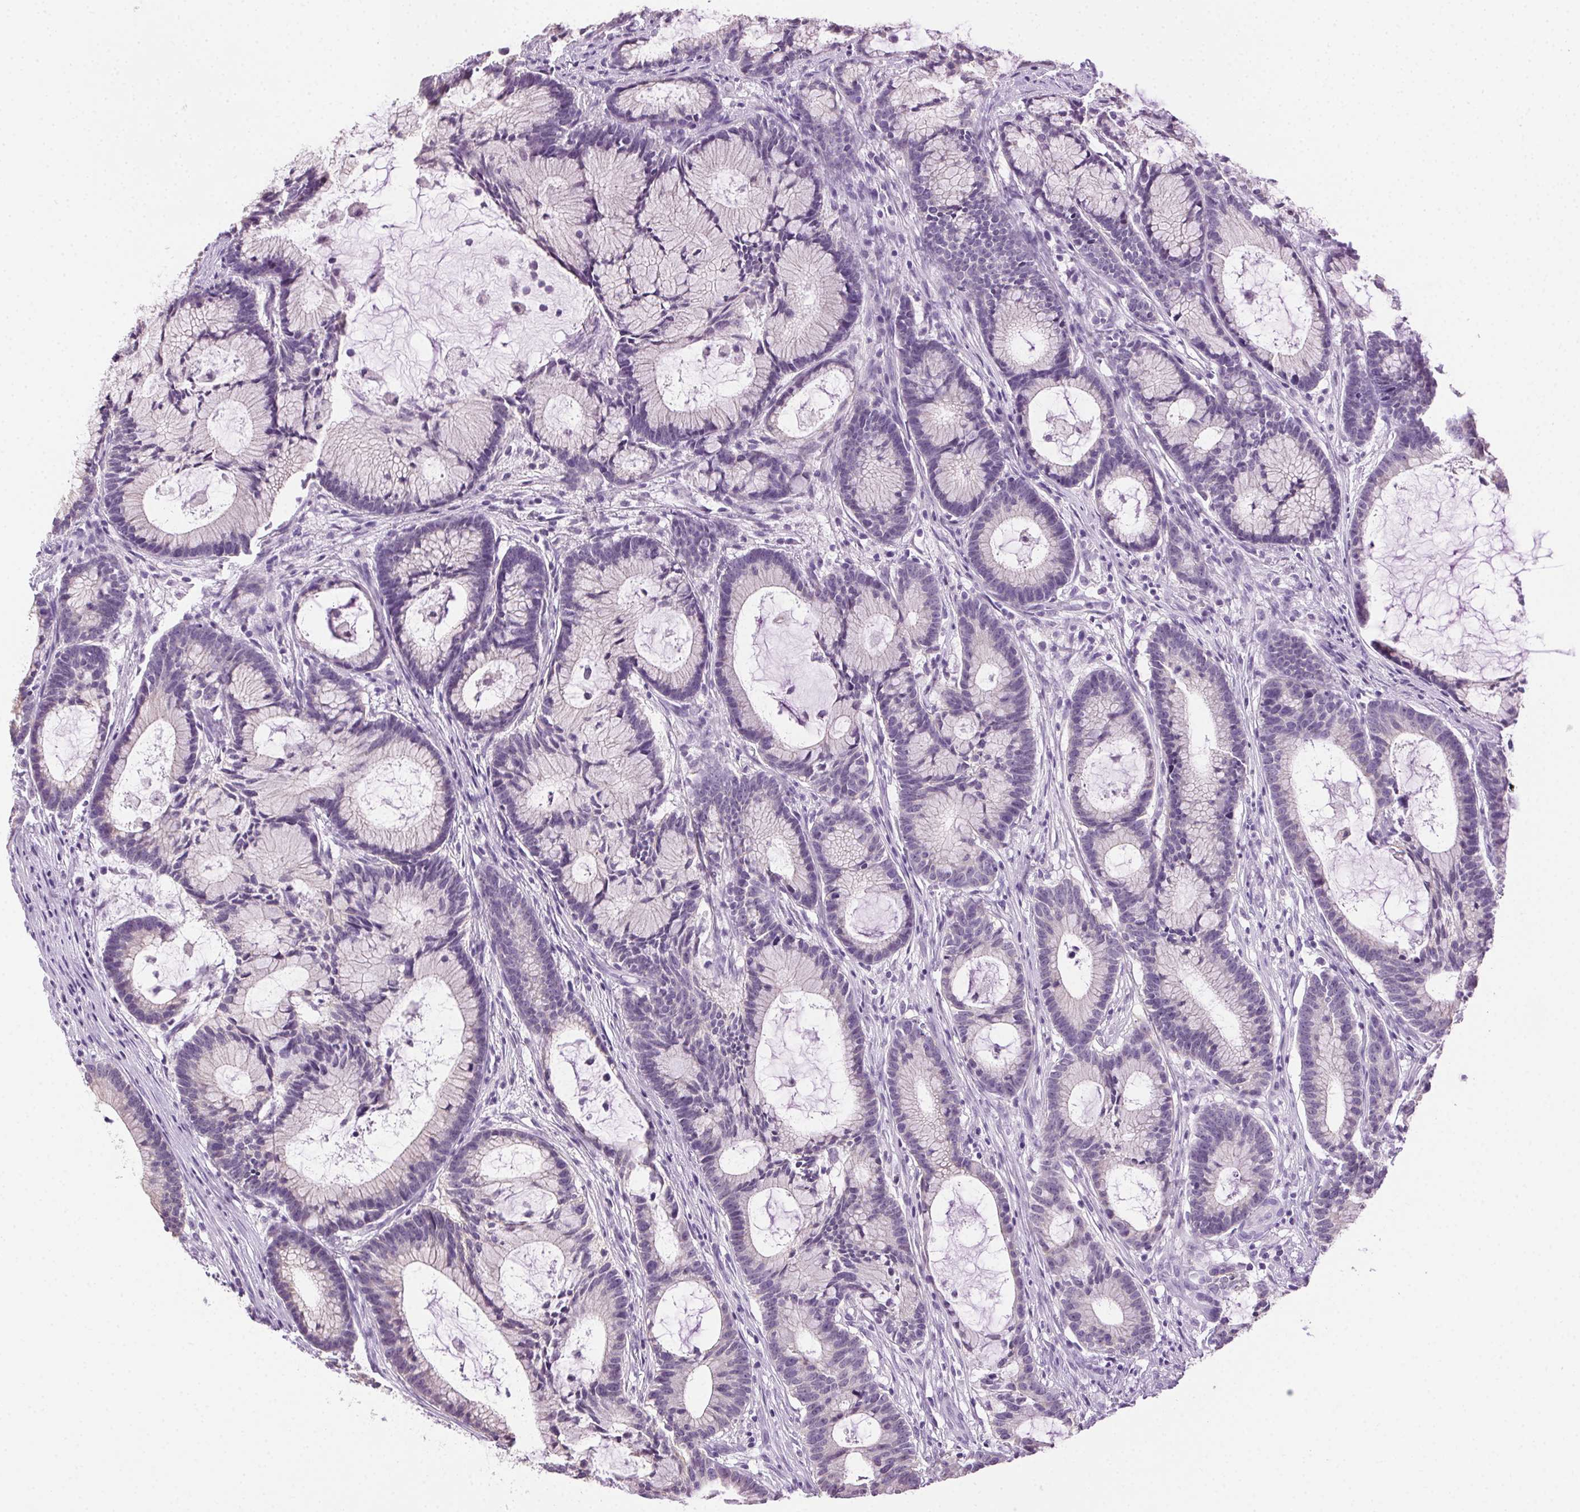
{"staining": {"intensity": "negative", "quantity": "none", "location": "none"}, "tissue": "colorectal cancer", "cell_type": "Tumor cells", "image_type": "cancer", "snomed": [{"axis": "morphology", "description": "Adenocarcinoma, NOS"}, {"axis": "topography", "description": "Colon"}], "caption": "Colorectal adenocarcinoma stained for a protein using IHC exhibits no staining tumor cells.", "gene": "CLDN10", "patient": {"sex": "female", "age": 78}}